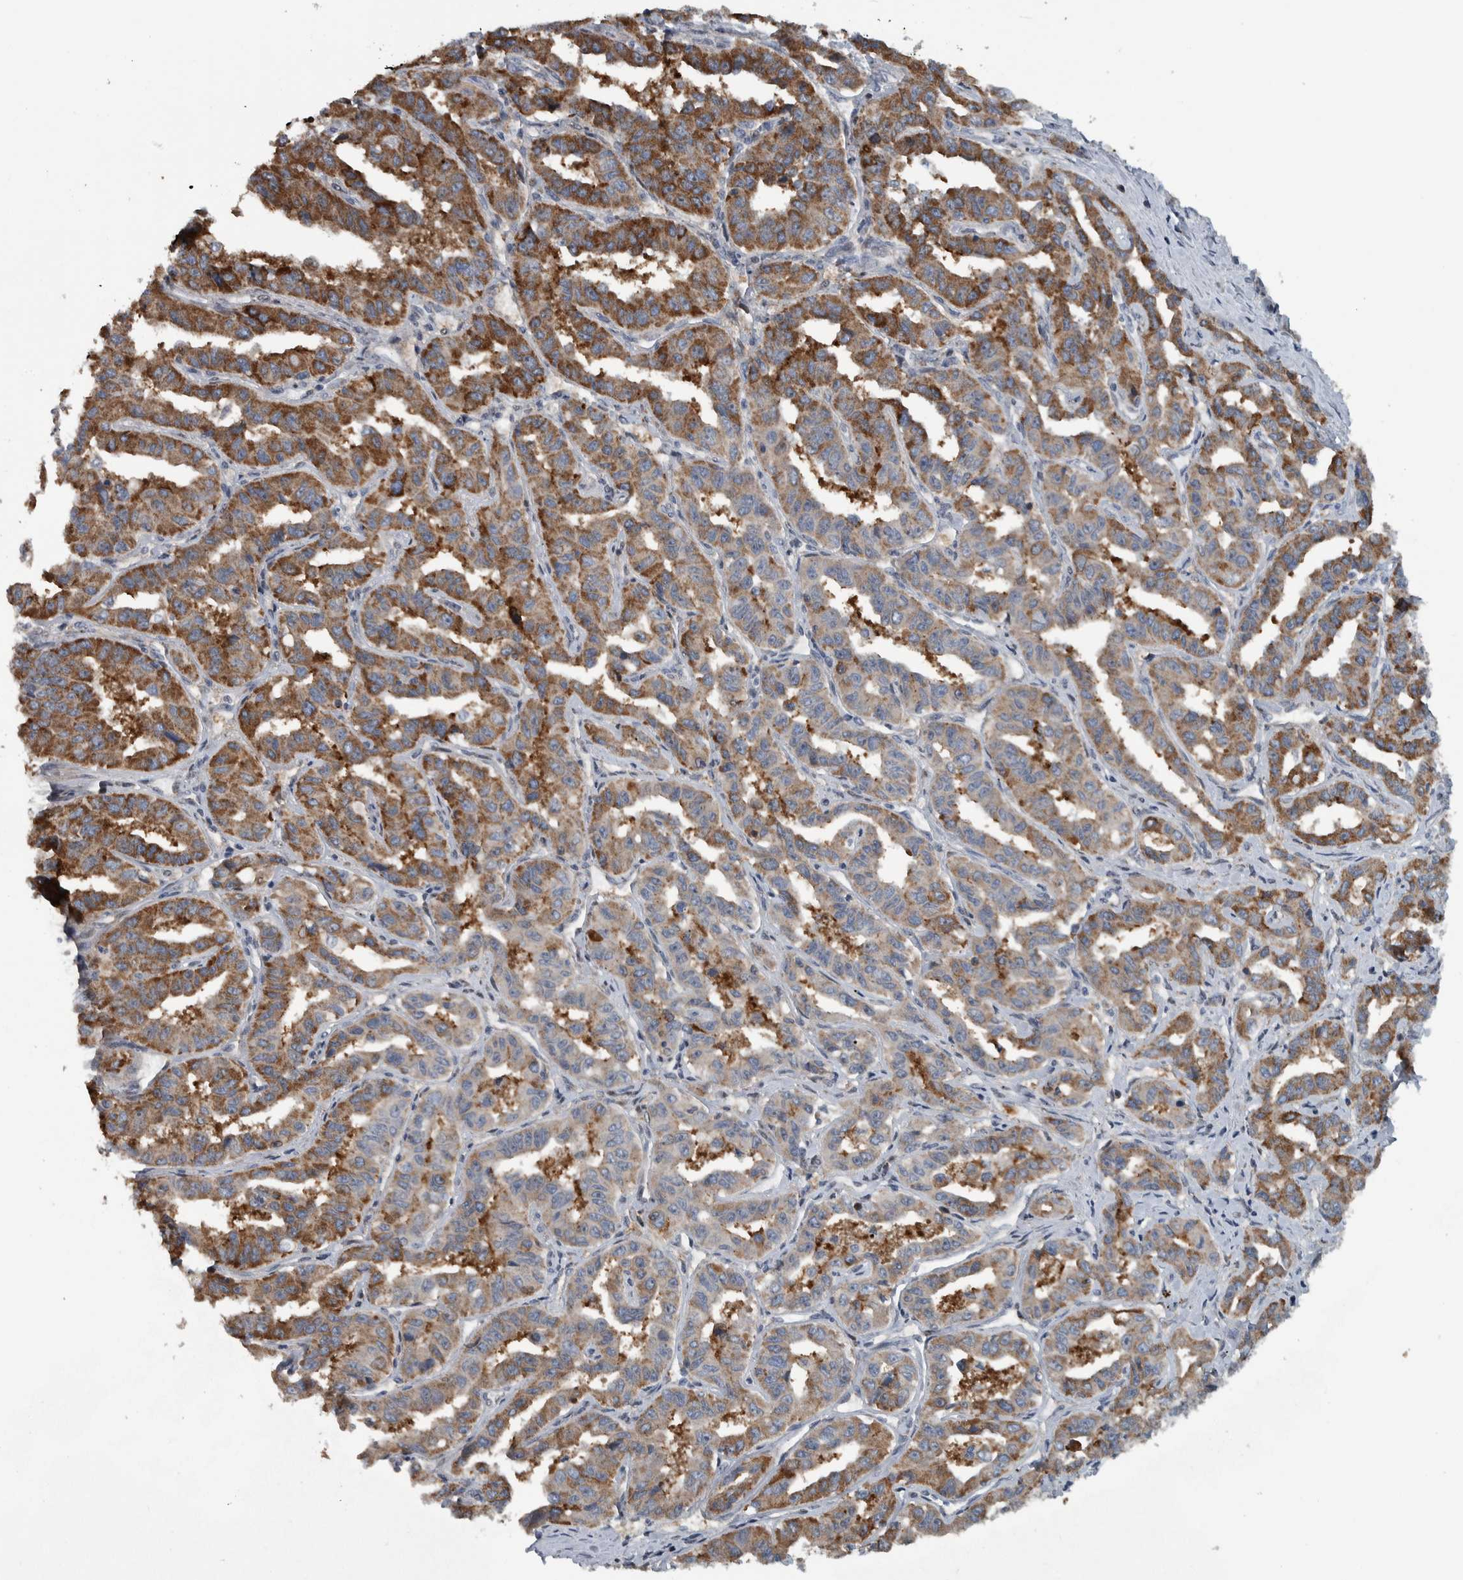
{"staining": {"intensity": "moderate", "quantity": ">75%", "location": "cytoplasmic/membranous"}, "tissue": "liver cancer", "cell_type": "Tumor cells", "image_type": "cancer", "snomed": [{"axis": "morphology", "description": "Cholangiocarcinoma"}, {"axis": "topography", "description": "Liver"}], "caption": "Protein analysis of liver cancer (cholangiocarcinoma) tissue demonstrates moderate cytoplasmic/membranous expression in about >75% of tumor cells. The staining is performed using DAB brown chromogen to label protein expression. The nuclei are counter-stained blue using hematoxylin.", "gene": "BAIAP2L1", "patient": {"sex": "male", "age": 59}}